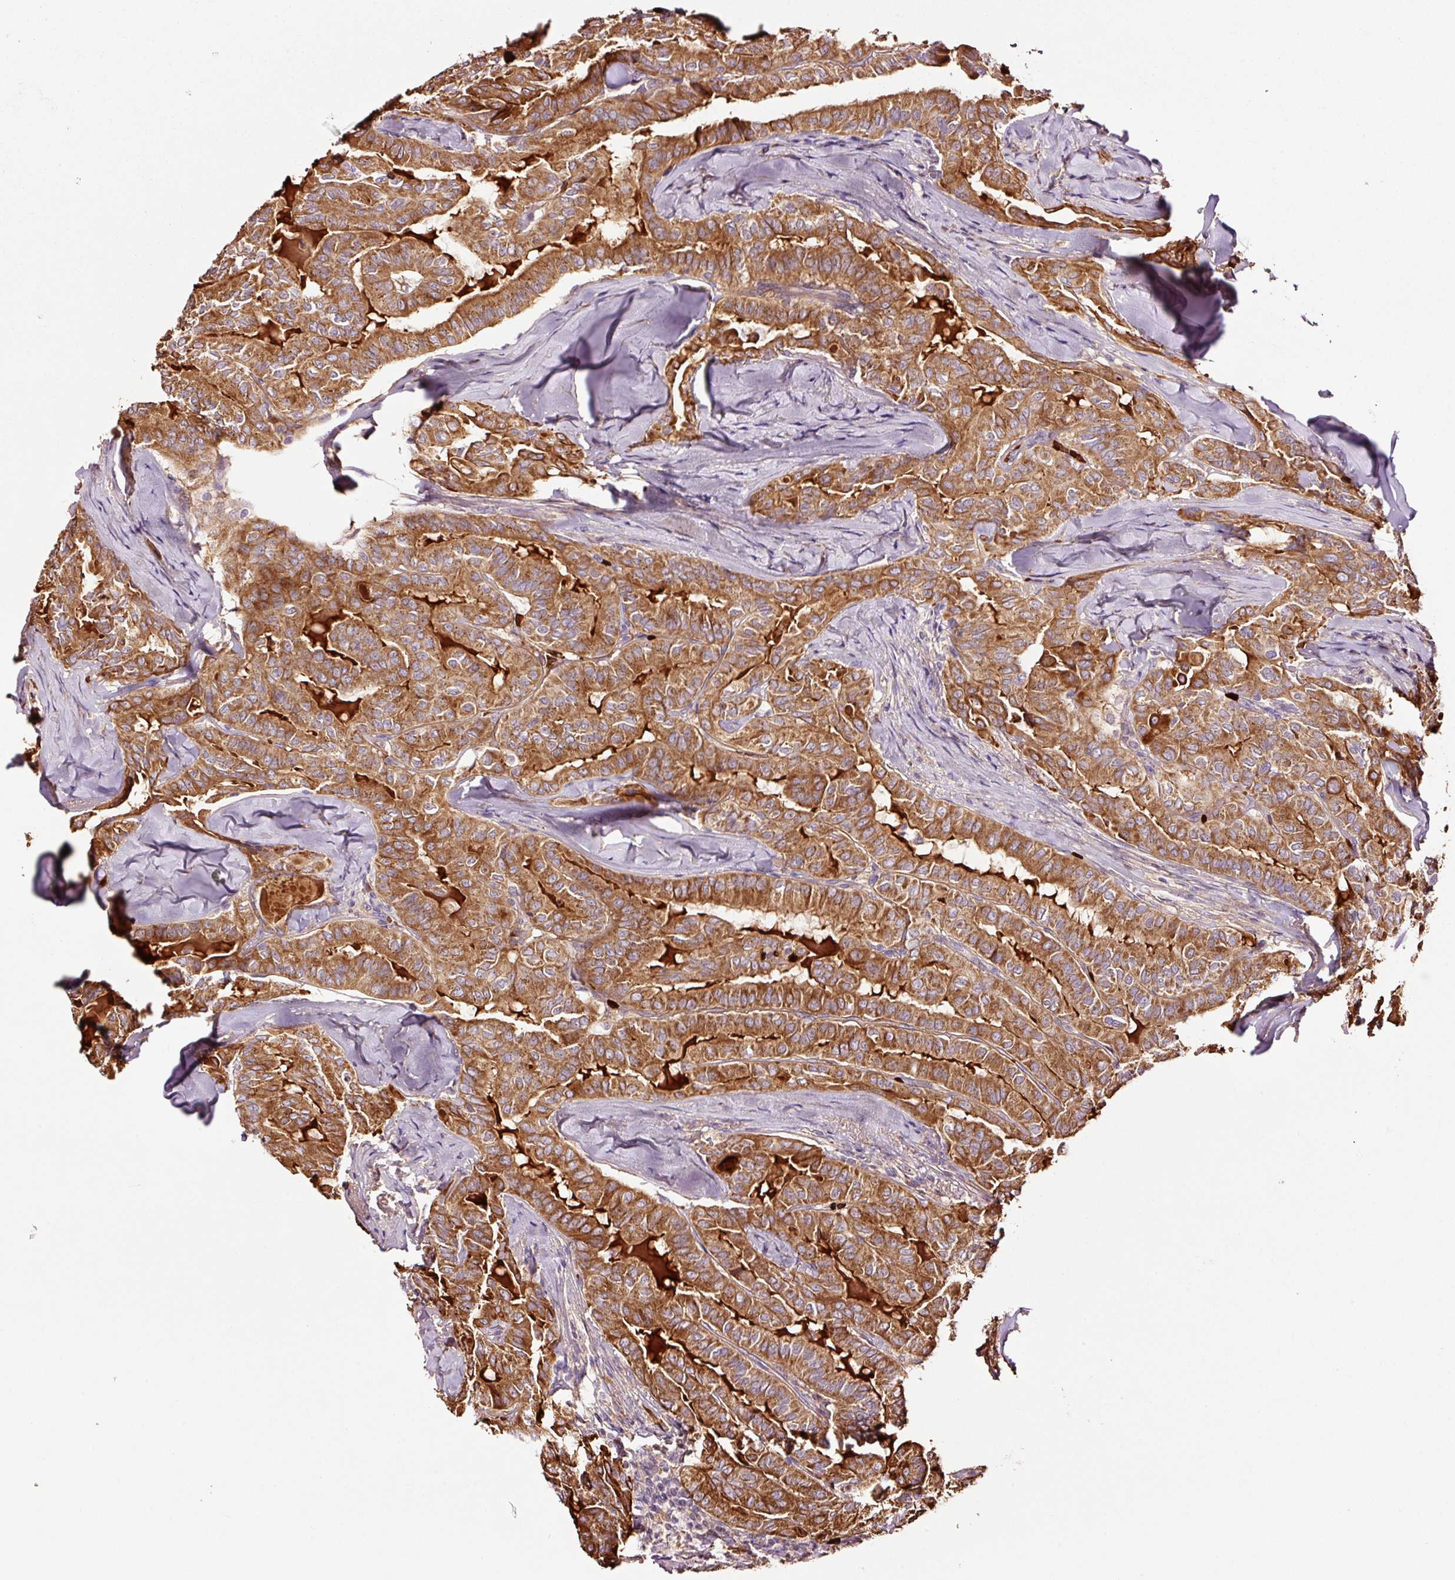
{"staining": {"intensity": "strong", "quantity": ">75%", "location": "cytoplasmic/membranous"}, "tissue": "thyroid cancer", "cell_type": "Tumor cells", "image_type": "cancer", "snomed": [{"axis": "morphology", "description": "Papillary adenocarcinoma, NOS"}, {"axis": "topography", "description": "Thyroid gland"}], "caption": "The immunohistochemical stain highlights strong cytoplasmic/membranous staining in tumor cells of thyroid cancer tissue.", "gene": "PGLYRP2", "patient": {"sex": "female", "age": 68}}